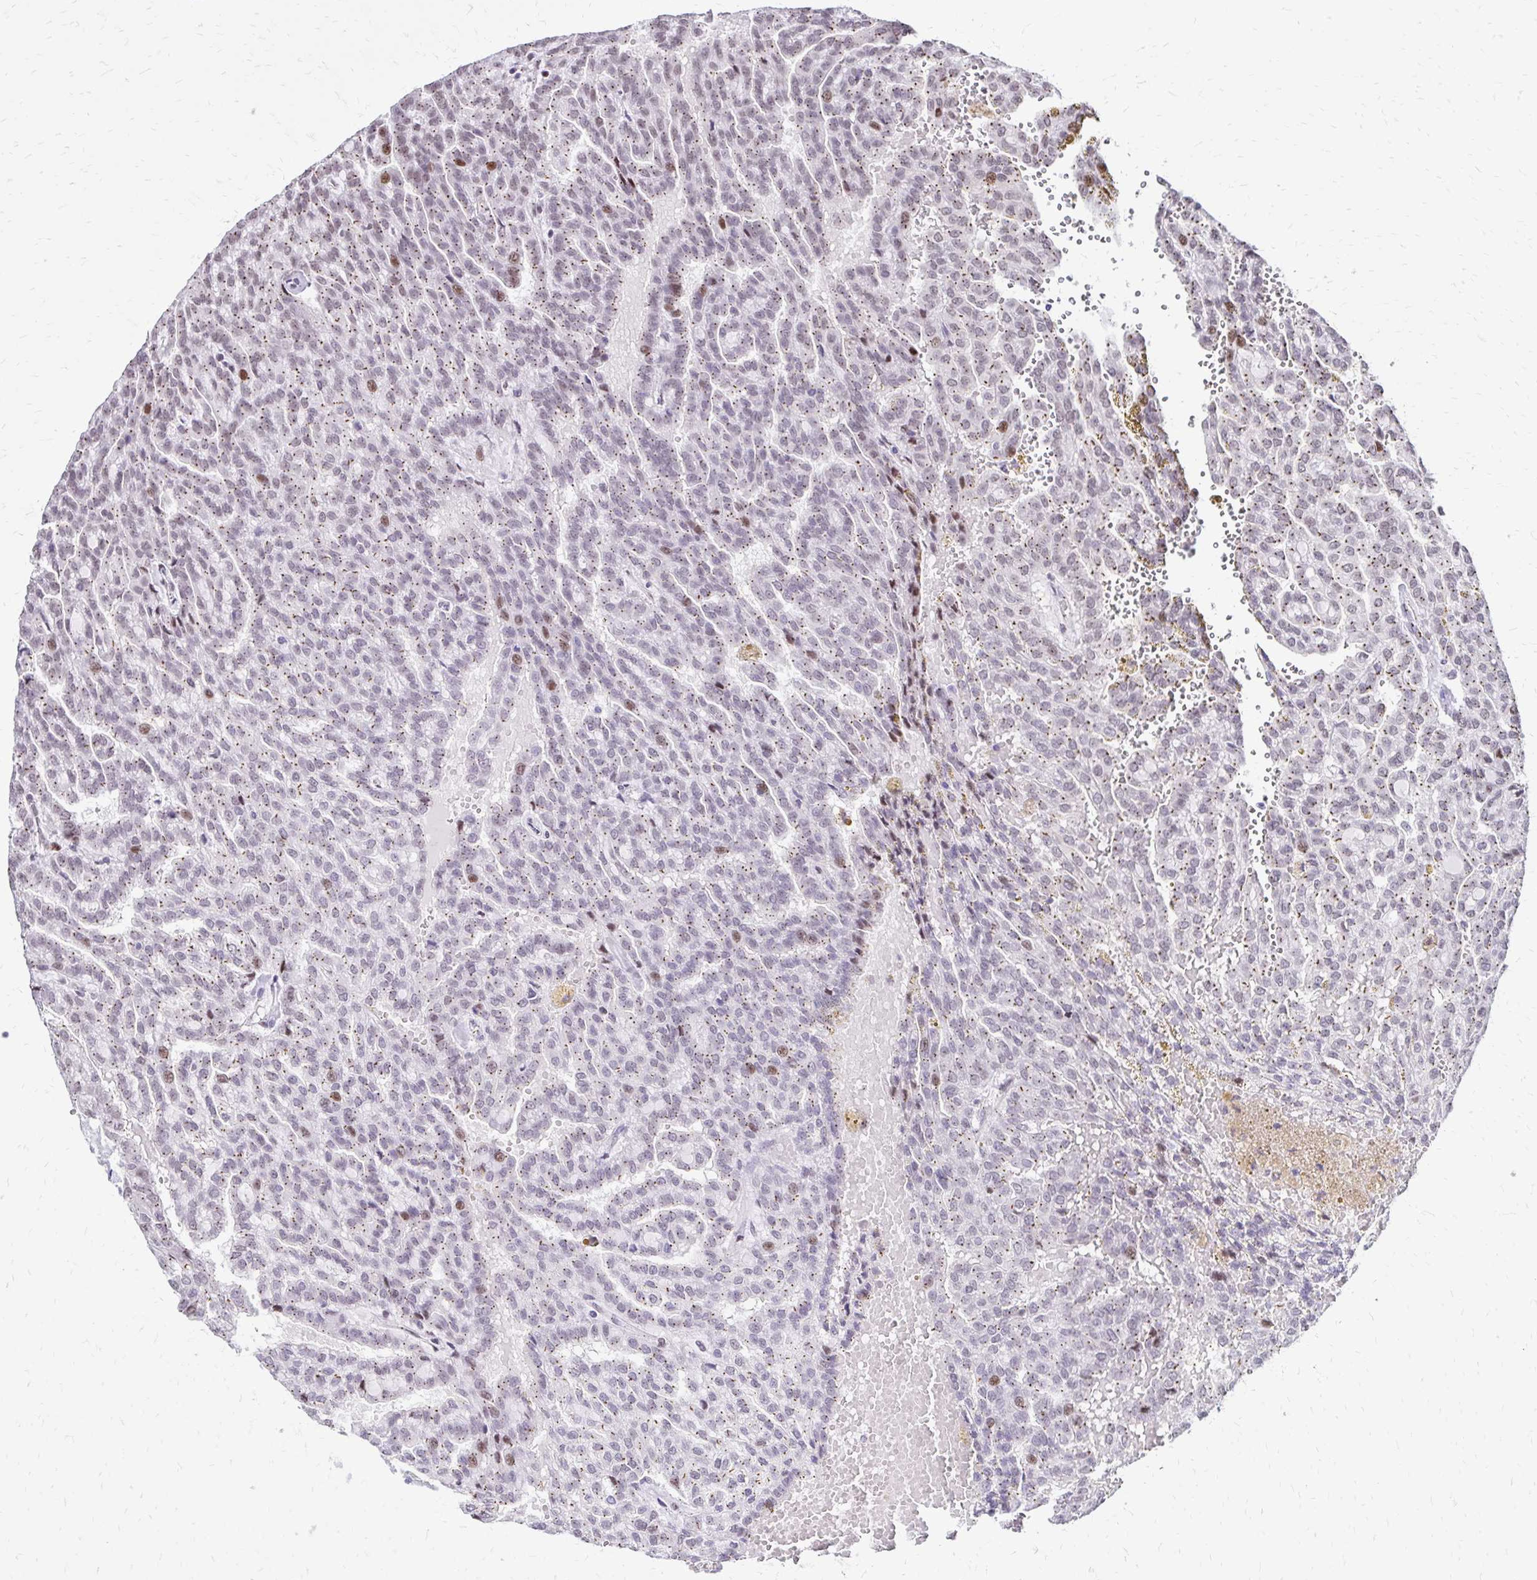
{"staining": {"intensity": "weak", "quantity": ">75%", "location": "cytoplasmic/membranous"}, "tissue": "renal cancer", "cell_type": "Tumor cells", "image_type": "cancer", "snomed": [{"axis": "morphology", "description": "Adenocarcinoma, NOS"}, {"axis": "topography", "description": "Kidney"}], "caption": "Adenocarcinoma (renal) tissue reveals weak cytoplasmic/membranous expression in about >75% of tumor cells The protein is stained brown, and the nuclei are stained in blue (DAB (3,3'-diaminobenzidine) IHC with brightfield microscopy, high magnification).", "gene": "TOB1", "patient": {"sex": "male", "age": 63}}